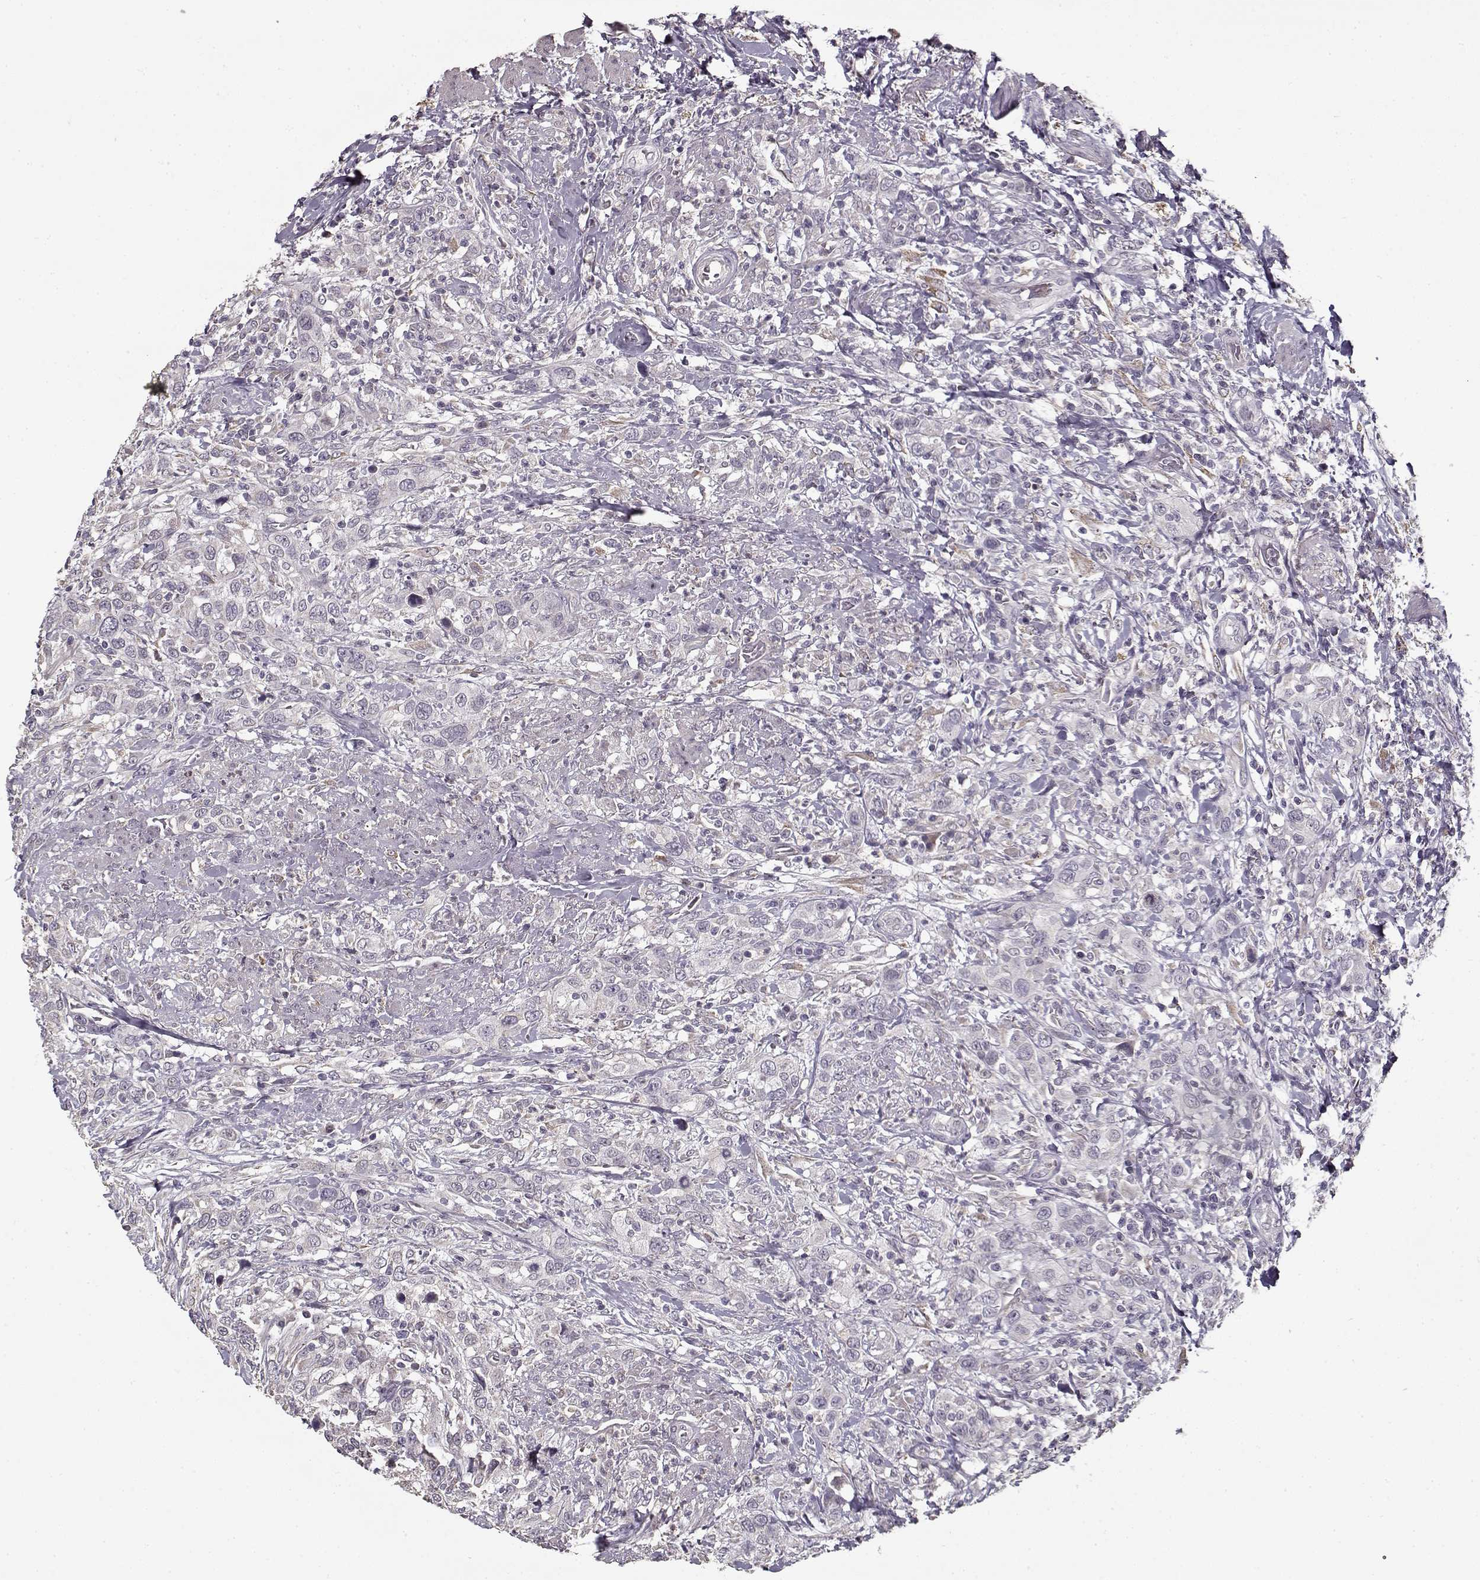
{"staining": {"intensity": "negative", "quantity": "none", "location": "none"}, "tissue": "urothelial cancer", "cell_type": "Tumor cells", "image_type": "cancer", "snomed": [{"axis": "morphology", "description": "Urothelial carcinoma, NOS"}, {"axis": "morphology", "description": "Urothelial carcinoma, High grade"}, {"axis": "topography", "description": "Urinary bladder"}], "caption": "The micrograph displays no staining of tumor cells in high-grade urothelial carcinoma.", "gene": "LAMA2", "patient": {"sex": "female", "age": 64}}